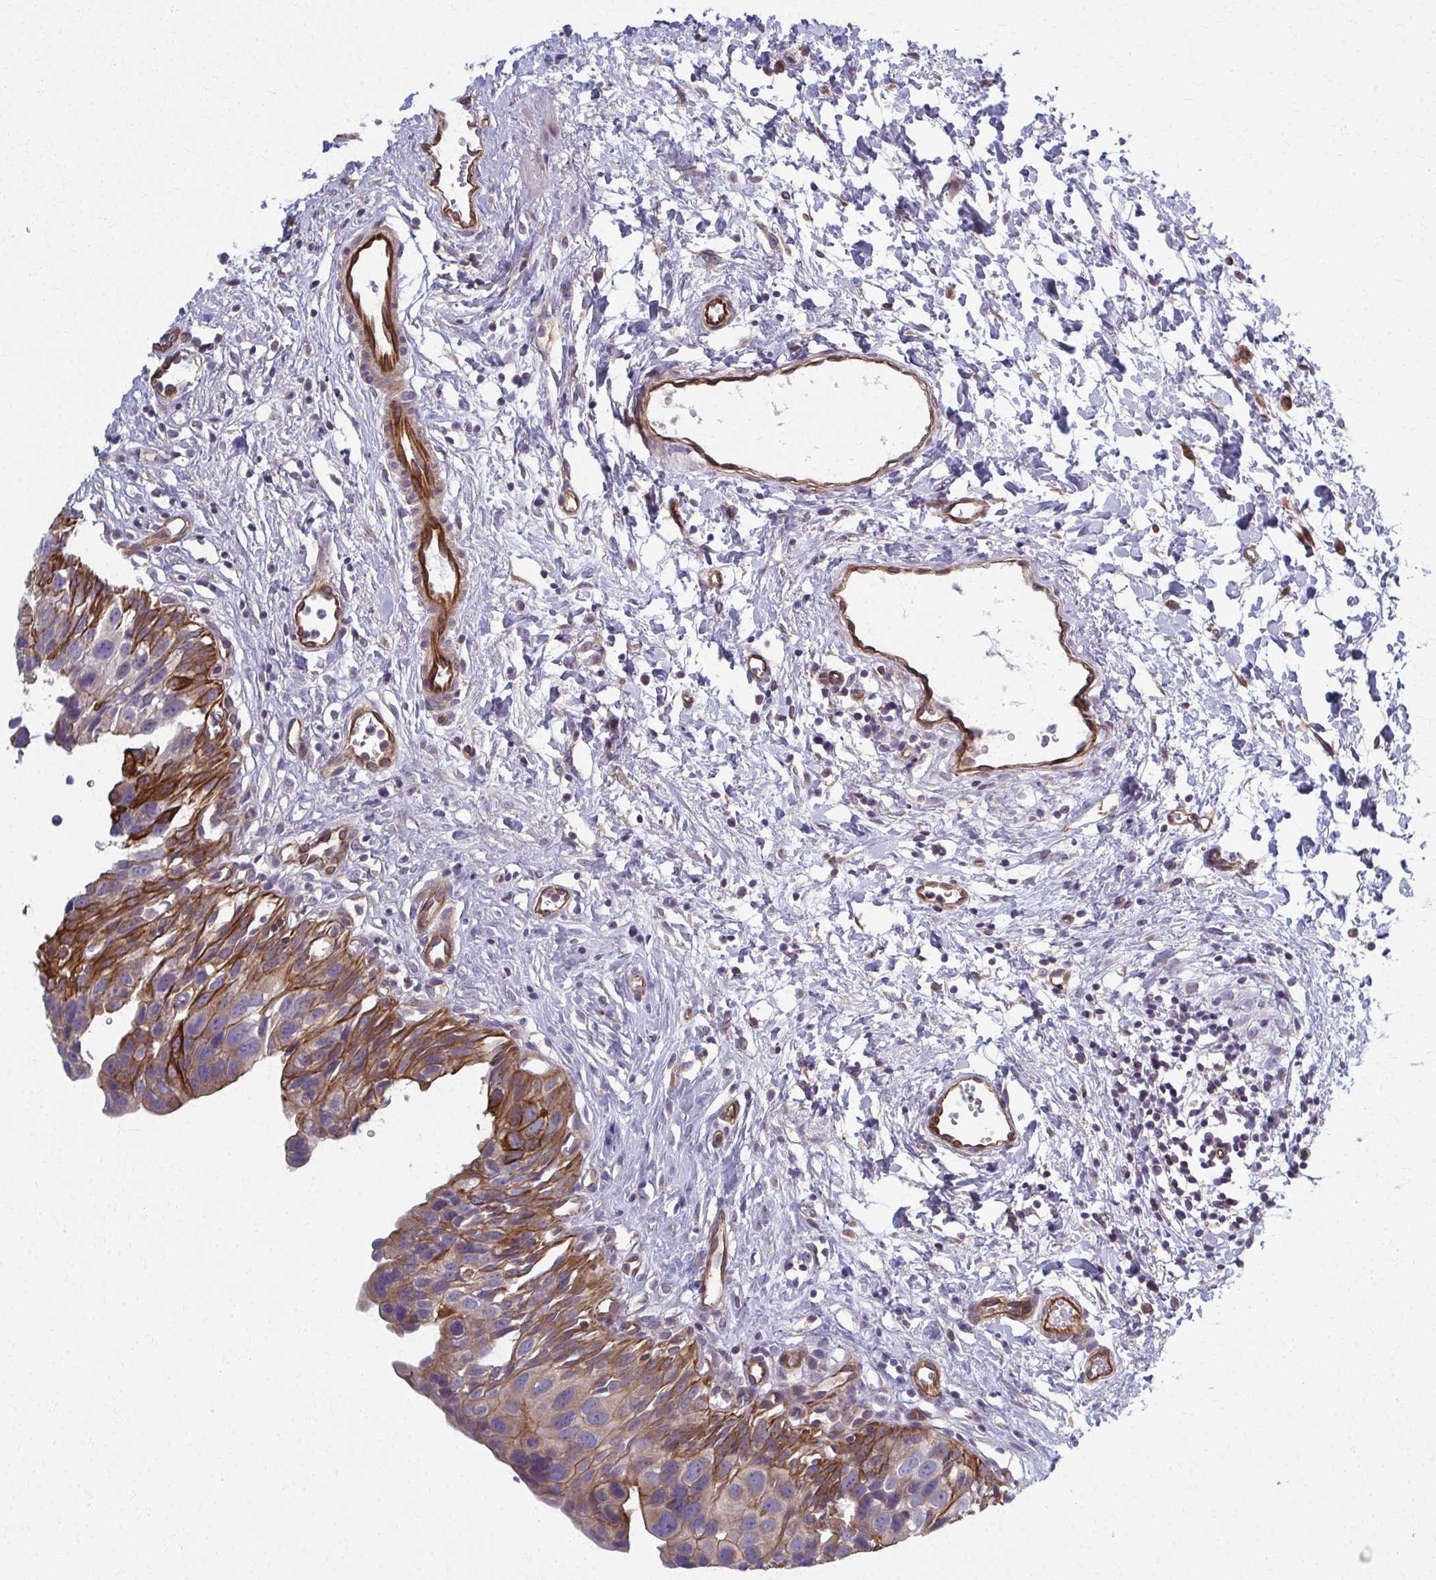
{"staining": {"intensity": "strong", "quantity": "25%-75%", "location": "cytoplasmic/membranous"}, "tissue": "urinary bladder", "cell_type": "Urothelial cells", "image_type": "normal", "snomed": [{"axis": "morphology", "description": "Normal tissue, NOS"}, {"axis": "topography", "description": "Urinary bladder"}], "caption": "Immunohistochemical staining of normal human urinary bladder demonstrates high levels of strong cytoplasmic/membranous staining in approximately 25%-75% of urothelial cells. The staining was performed using DAB to visualize the protein expression in brown, while the nuclei were stained in blue with hematoxylin (Magnification: 20x).", "gene": "EID2B", "patient": {"sex": "male", "age": 51}}